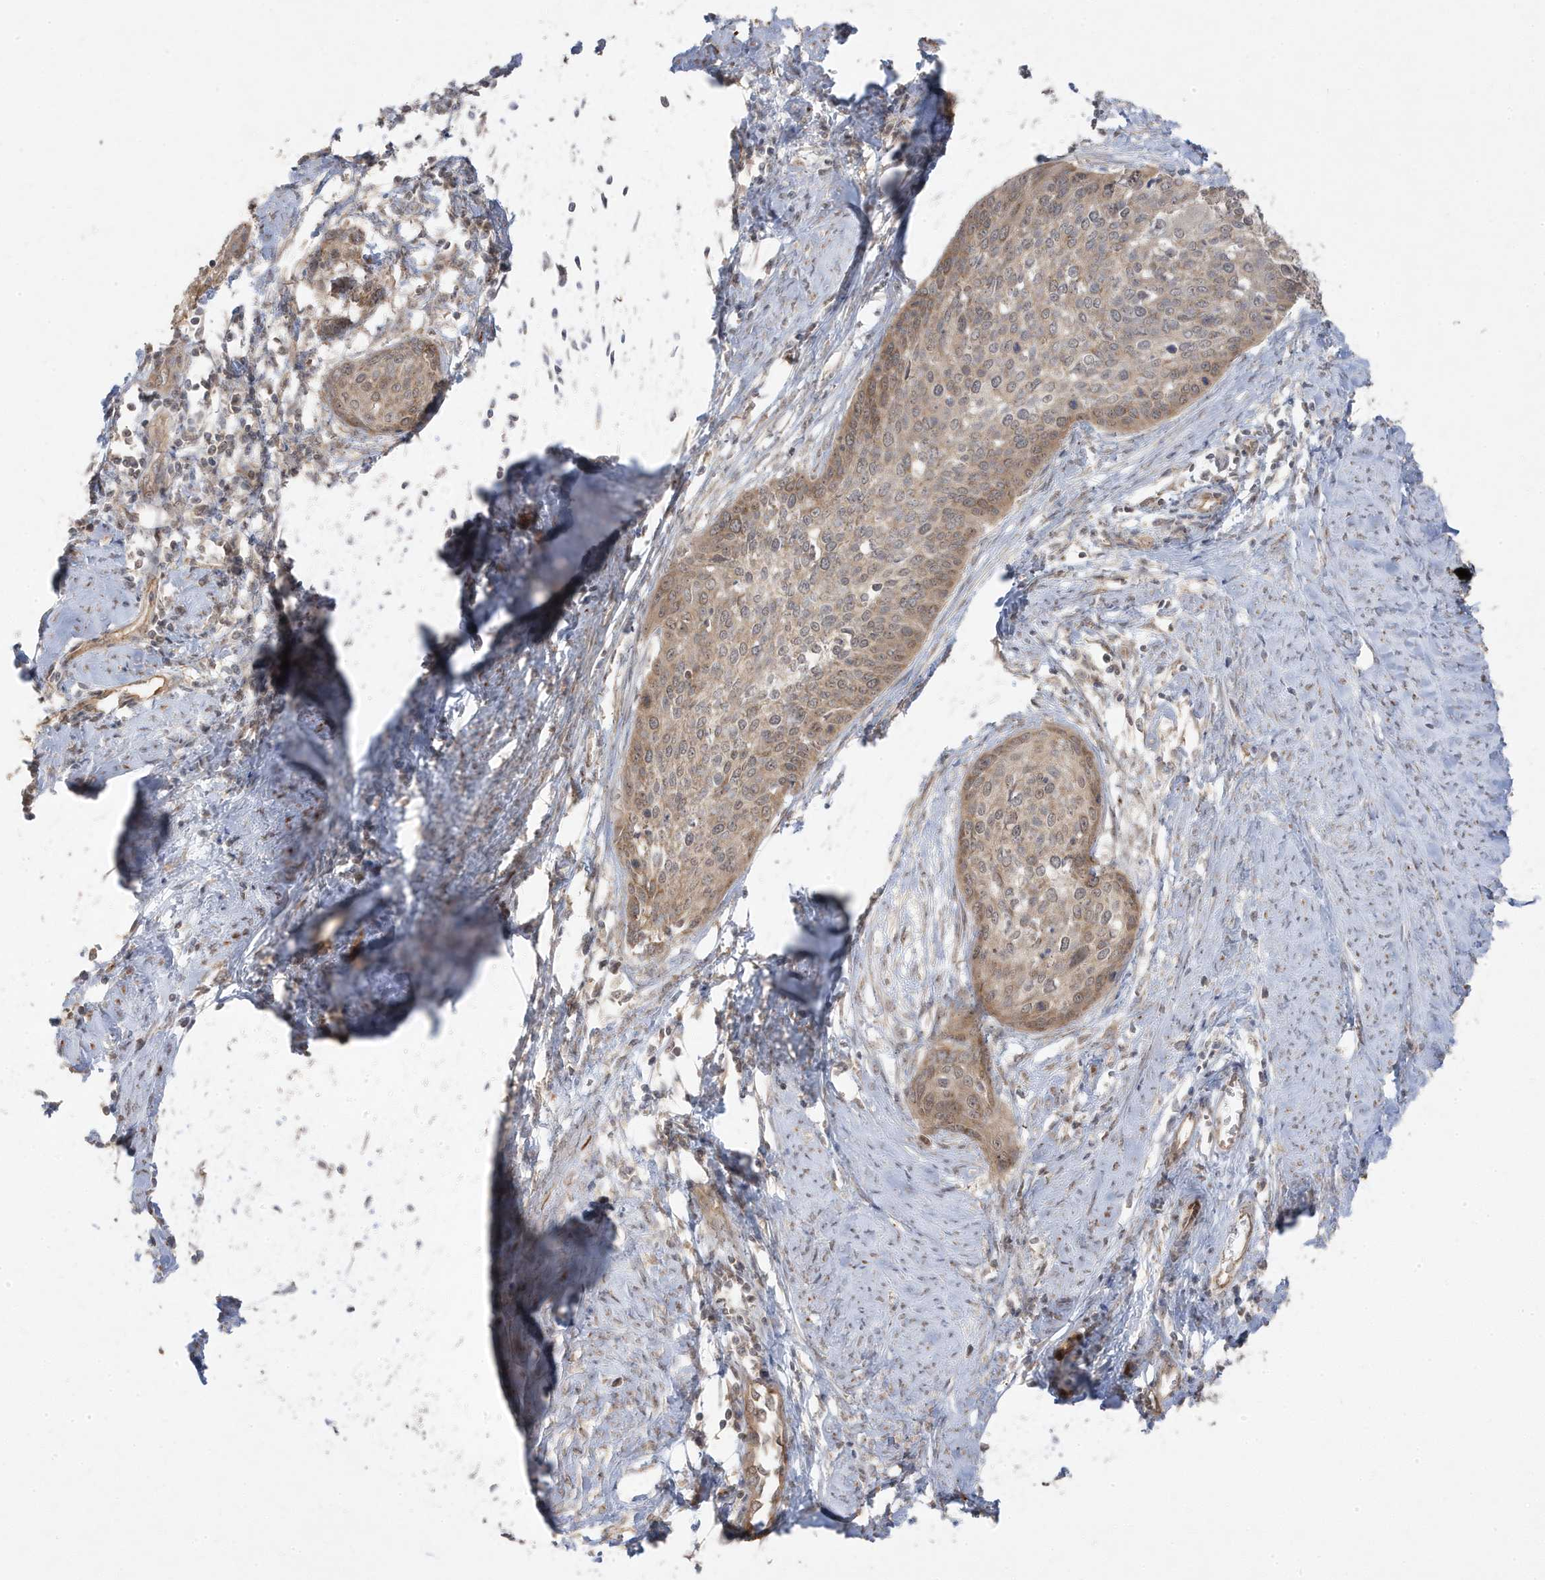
{"staining": {"intensity": "weak", "quantity": ">75%", "location": "cytoplasmic/membranous"}, "tissue": "cervical cancer", "cell_type": "Tumor cells", "image_type": "cancer", "snomed": [{"axis": "morphology", "description": "Squamous cell carcinoma, NOS"}, {"axis": "topography", "description": "Cervix"}], "caption": "There is low levels of weak cytoplasmic/membranous staining in tumor cells of cervical cancer, as demonstrated by immunohistochemical staining (brown color).", "gene": "DNAJC12", "patient": {"sex": "female", "age": 37}}